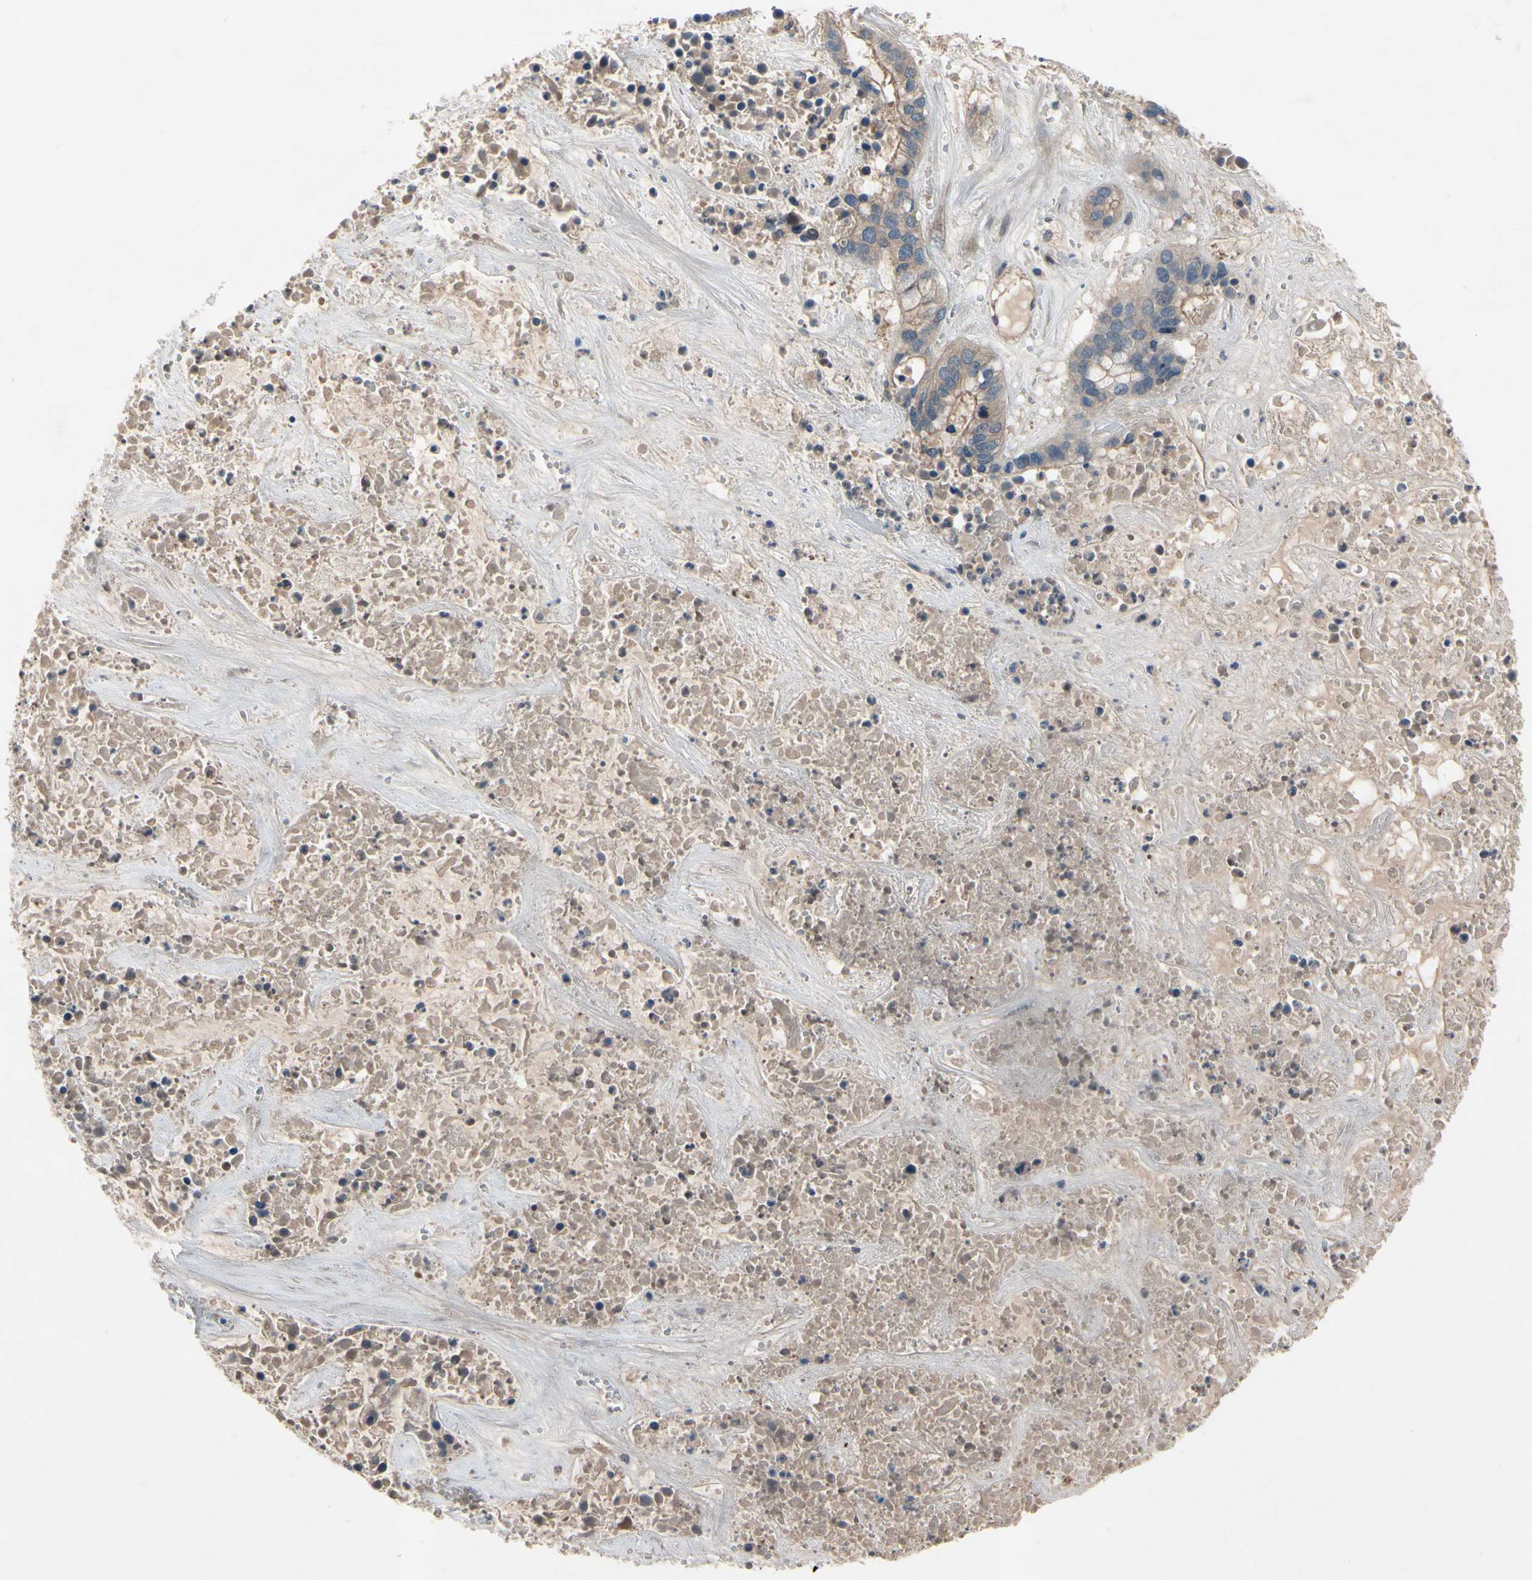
{"staining": {"intensity": "weak", "quantity": ">75%", "location": "cytoplasmic/membranous"}, "tissue": "liver cancer", "cell_type": "Tumor cells", "image_type": "cancer", "snomed": [{"axis": "morphology", "description": "Cholangiocarcinoma"}, {"axis": "topography", "description": "Liver"}], "caption": "Tumor cells exhibit weak cytoplasmic/membranous staining in approximately >75% of cells in liver cholangiocarcinoma.", "gene": "ICAM5", "patient": {"sex": "female", "age": 65}}